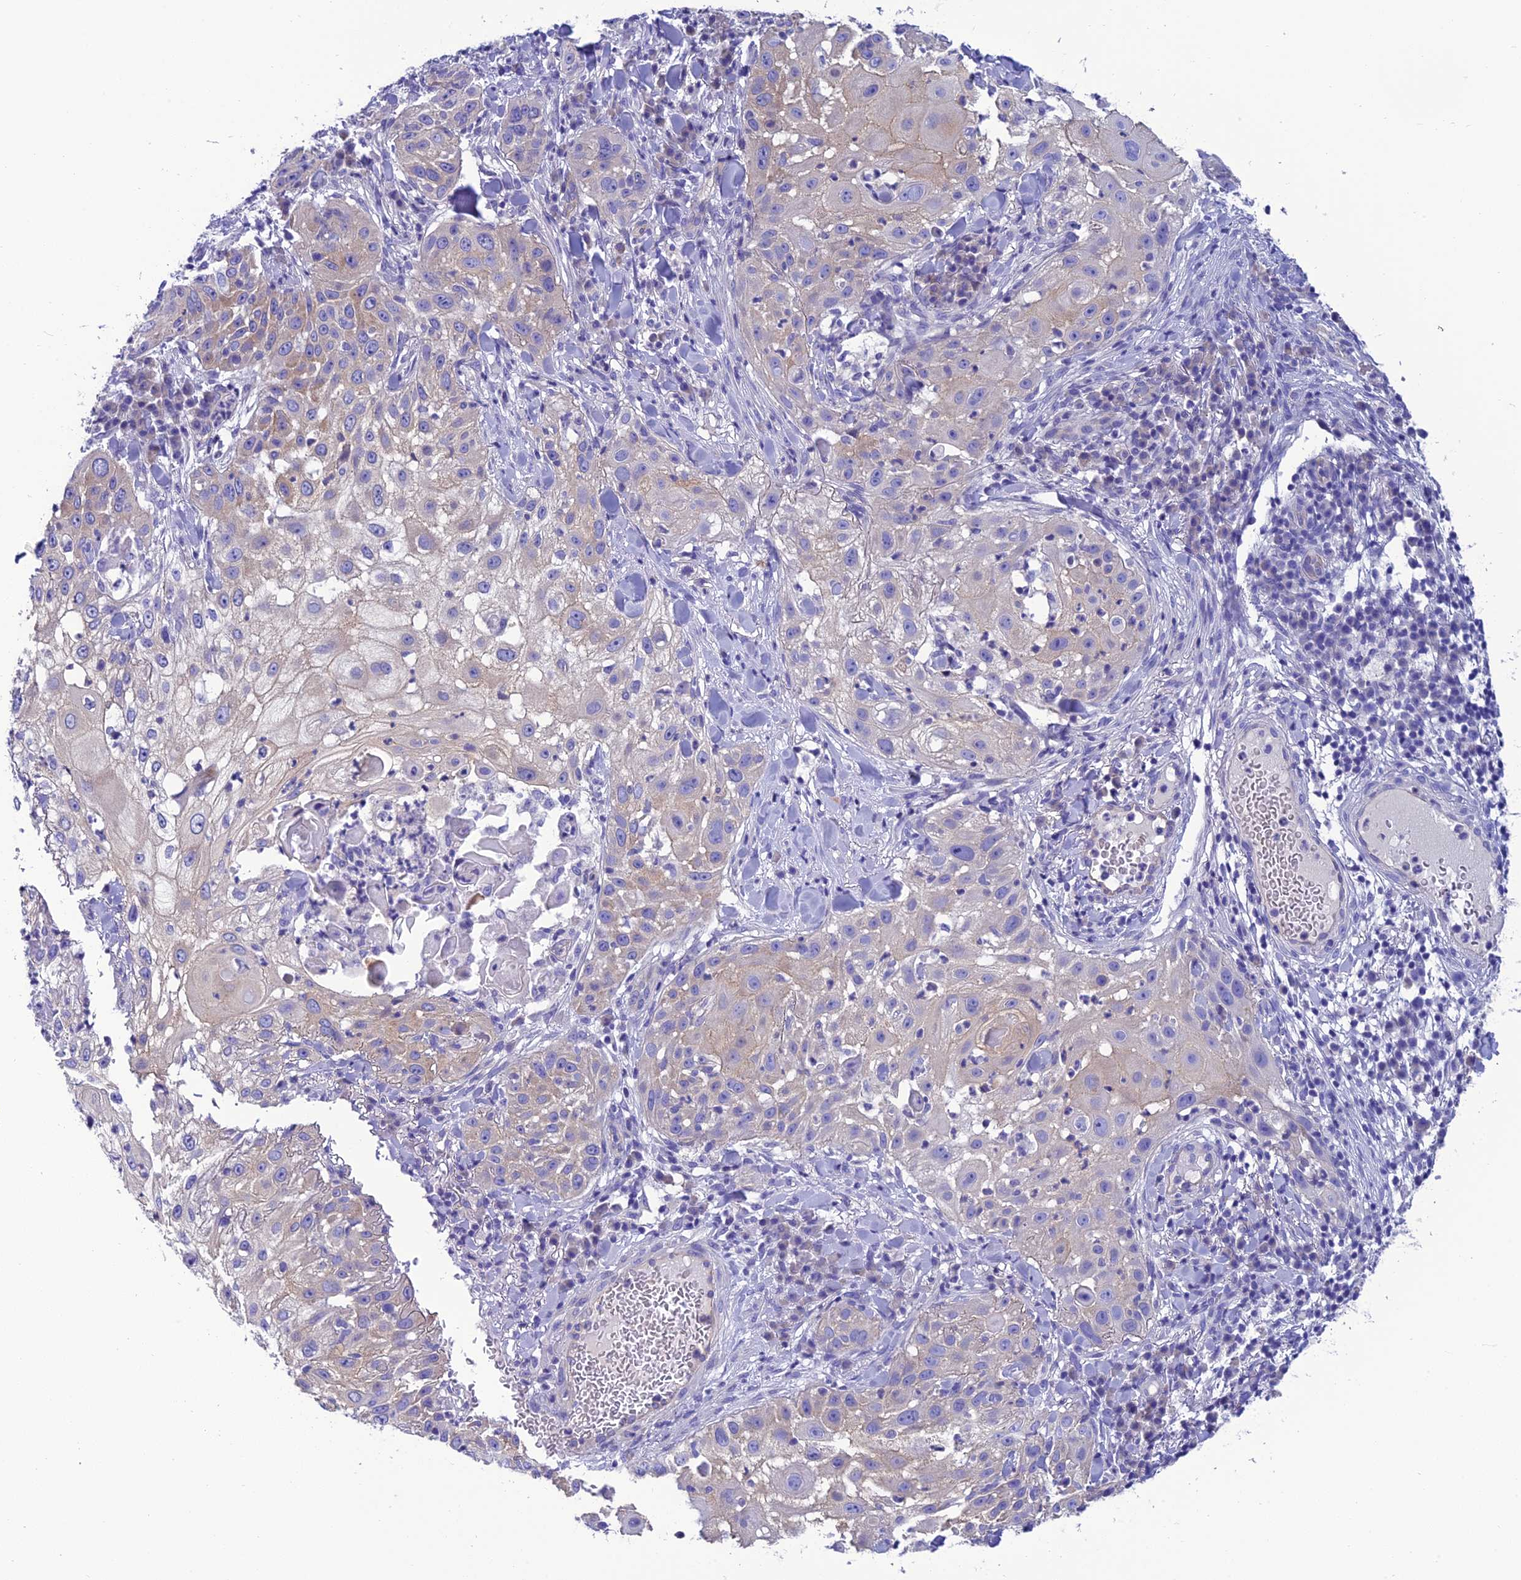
{"staining": {"intensity": "negative", "quantity": "none", "location": "none"}, "tissue": "skin cancer", "cell_type": "Tumor cells", "image_type": "cancer", "snomed": [{"axis": "morphology", "description": "Squamous cell carcinoma, NOS"}, {"axis": "topography", "description": "Skin"}], "caption": "Protein analysis of skin cancer (squamous cell carcinoma) reveals no significant expression in tumor cells.", "gene": "PPFIA3", "patient": {"sex": "female", "age": 44}}